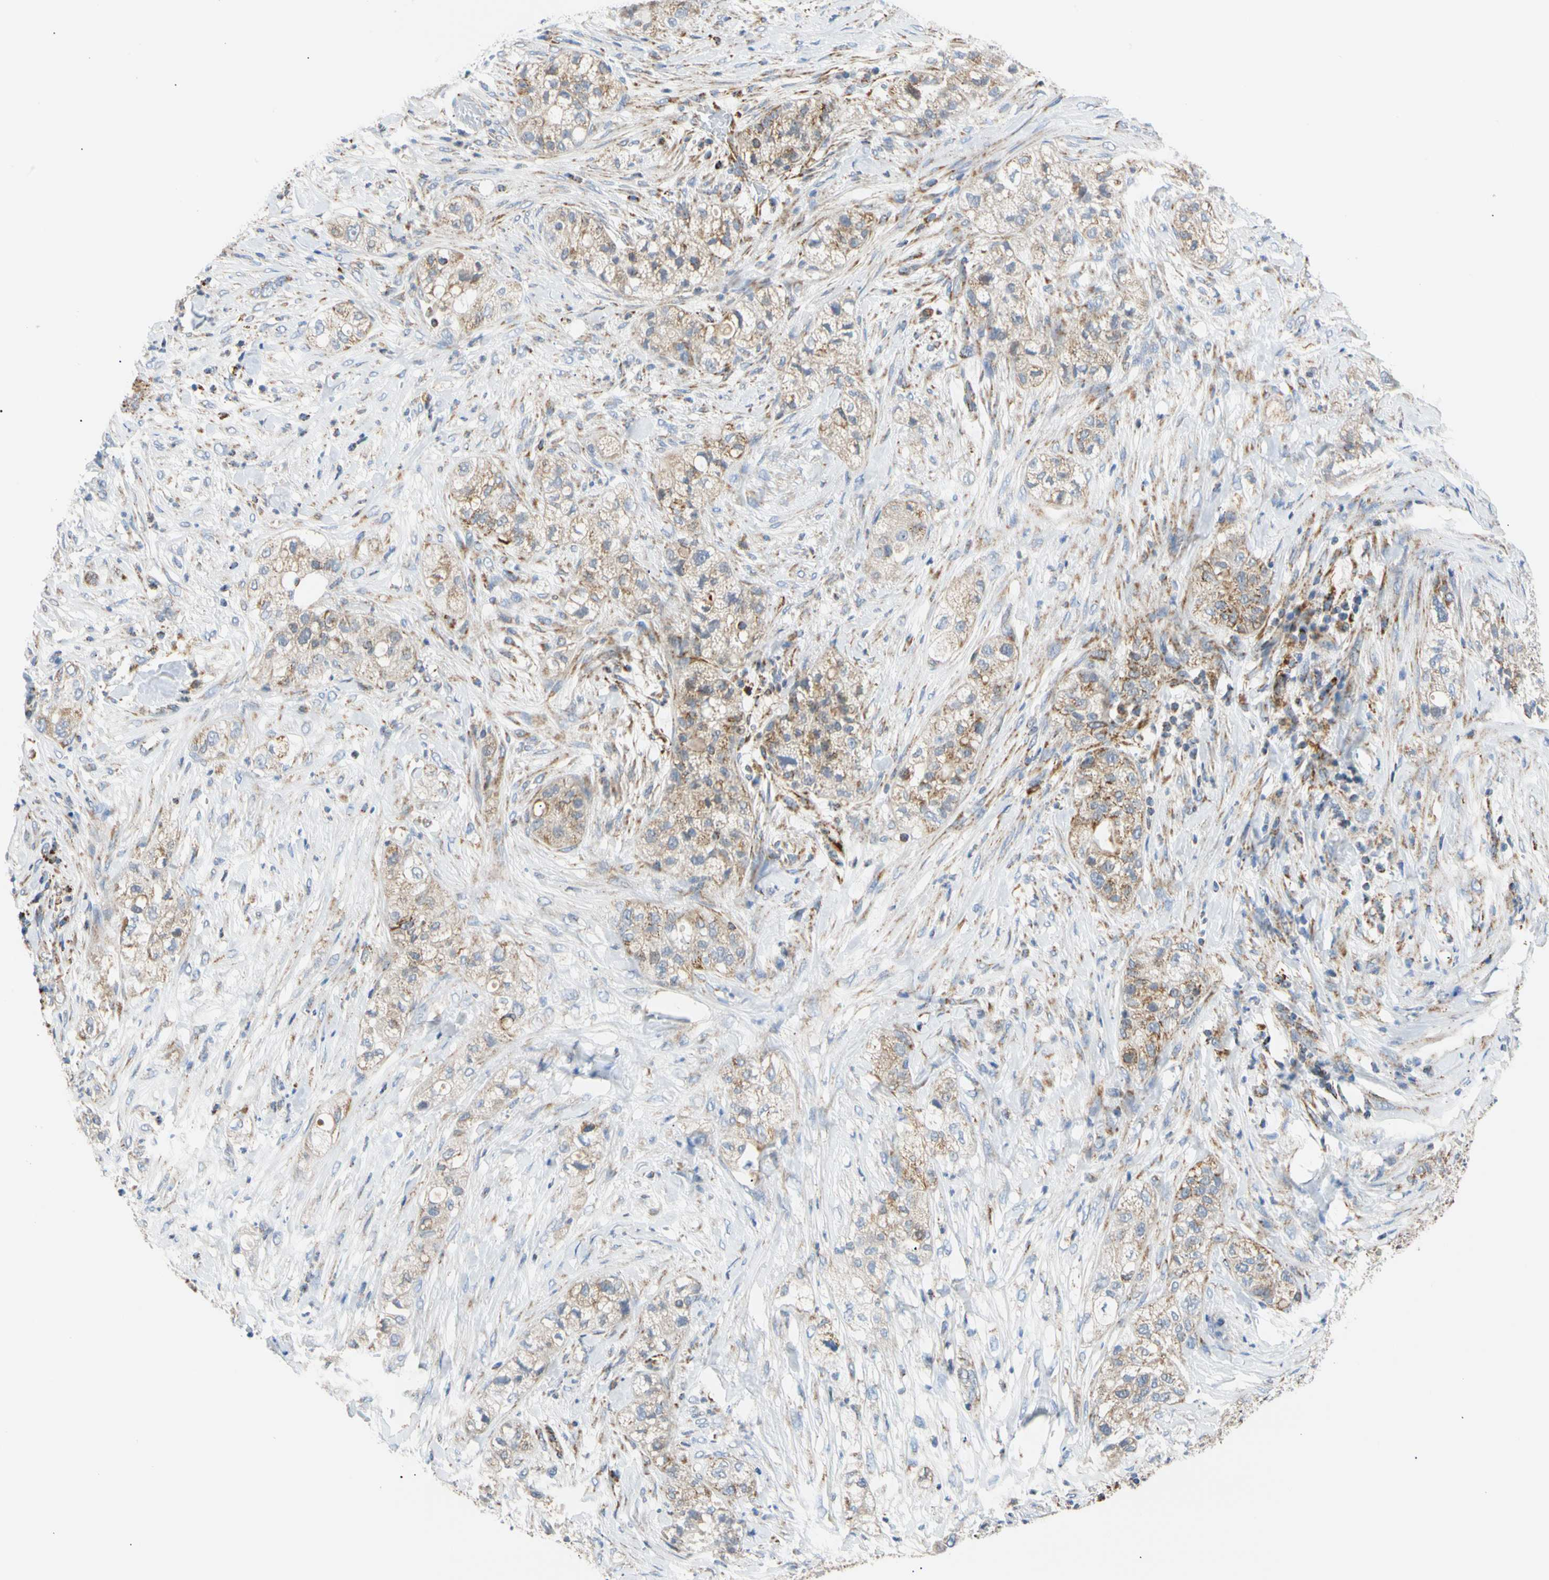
{"staining": {"intensity": "moderate", "quantity": "25%-75%", "location": "cytoplasmic/membranous"}, "tissue": "pancreatic cancer", "cell_type": "Tumor cells", "image_type": "cancer", "snomed": [{"axis": "morphology", "description": "Adenocarcinoma, NOS"}, {"axis": "topography", "description": "Pancreas"}], "caption": "Immunohistochemical staining of human pancreatic adenocarcinoma demonstrates medium levels of moderate cytoplasmic/membranous staining in approximately 25%-75% of tumor cells. Immunohistochemistry (ihc) stains the protein in brown and the nuclei are stained blue.", "gene": "ACAT1", "patient": {"sex": "female", "age": 78}}